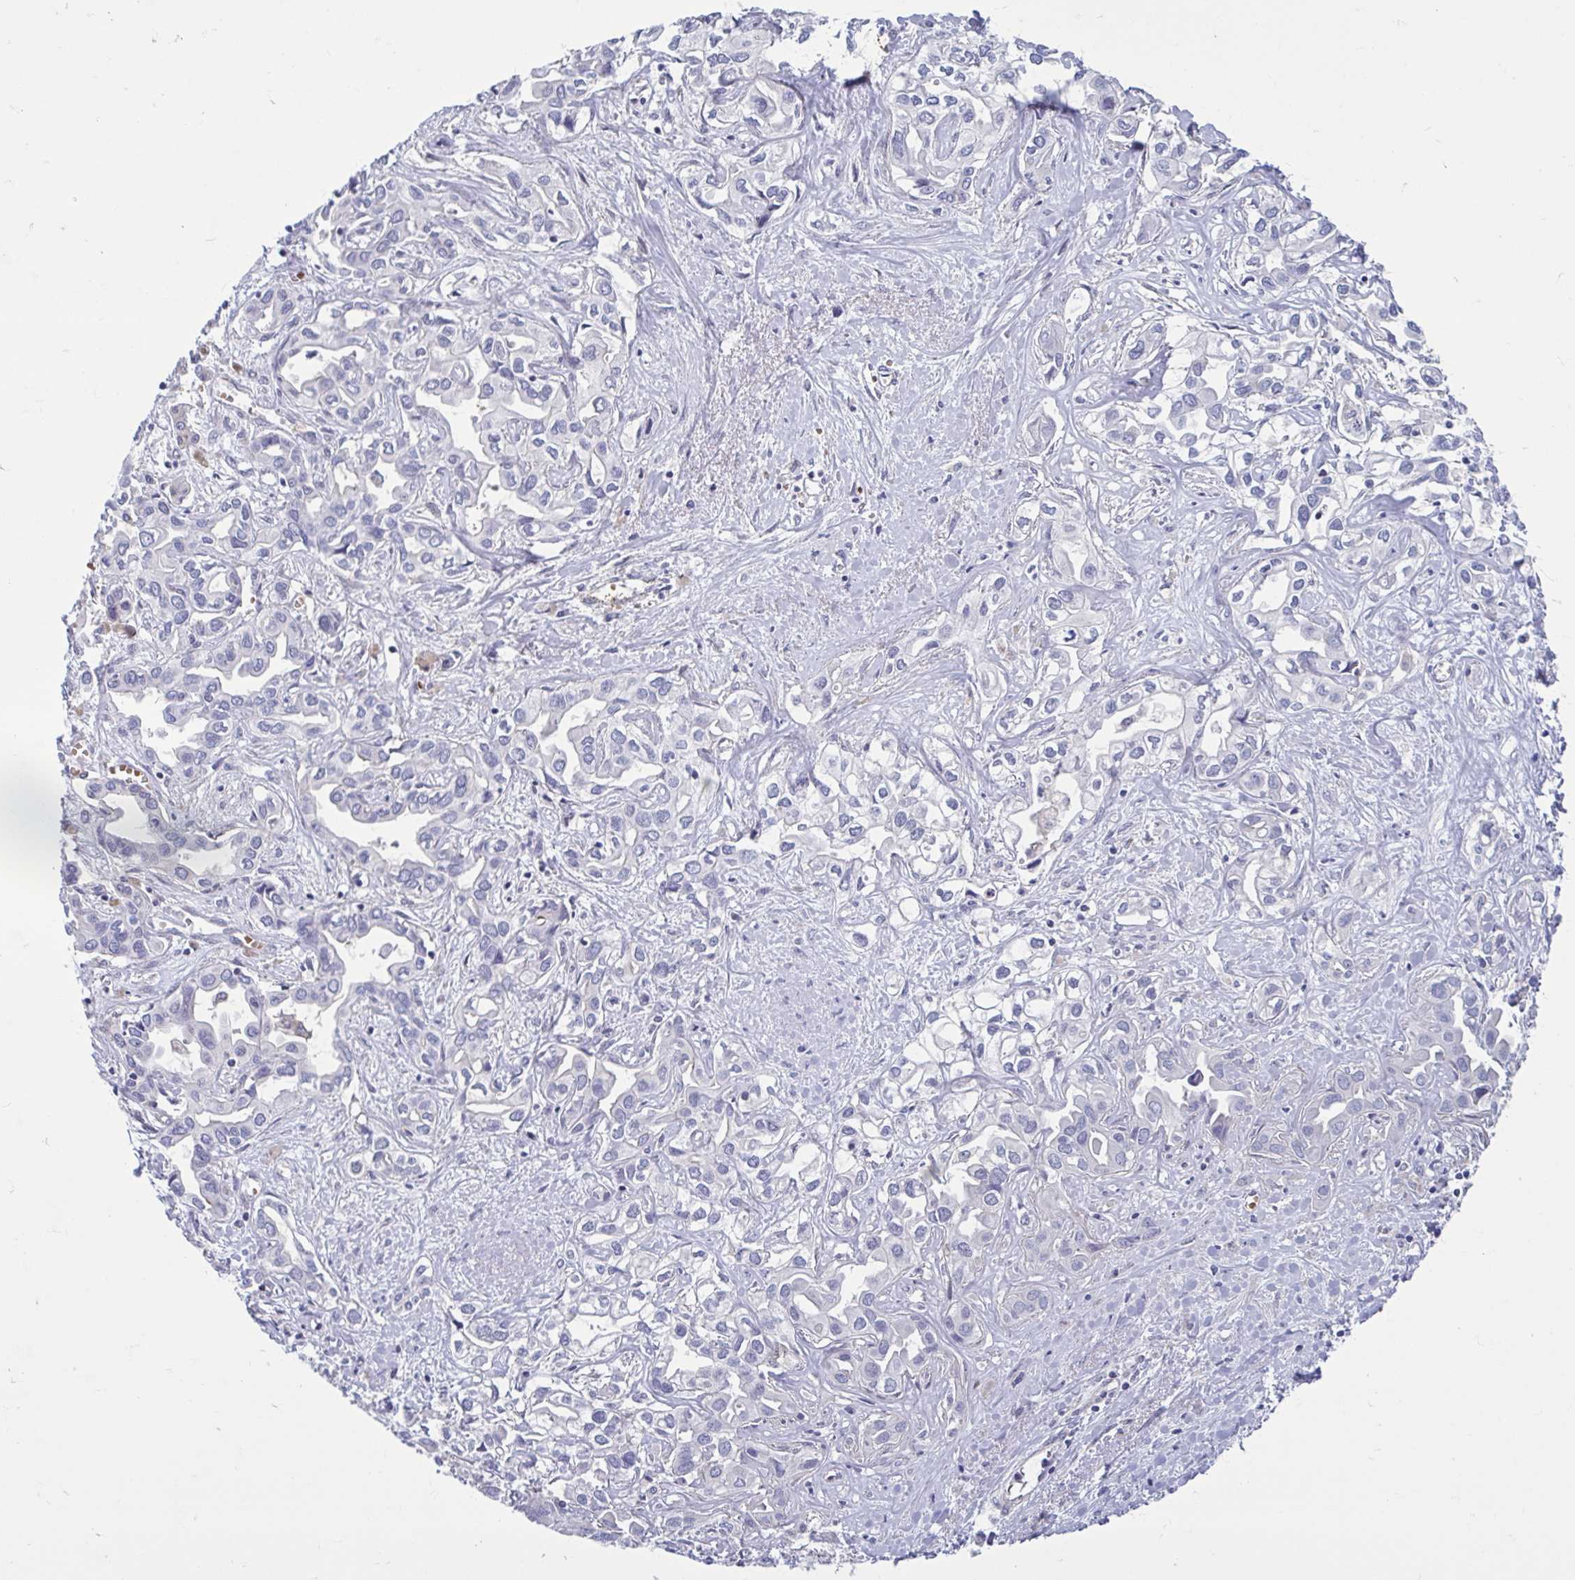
{"staining": {"intensity": "negative", "quantity": "none", "location": "none"}, "tissue": "liver cancer", "cell_type": "Tumor cells", "image_type": "cancer", "snomed": [{"axis": "morphology", "description": "Cholangiocarcinoma"}, {"axis": "topography", "description": "Liver"}], "caption": "This image is of liver cancer stained with immunohistochemistry (IHC) to label a protein in brown with the nuclei are counter-stained blue. There is no staining in tumor cells. (Immunohistochemistry, brightfield microscopy, high magnification).", "gene": "LRRC38", "patient": {"sex": "female", "age": 64}}